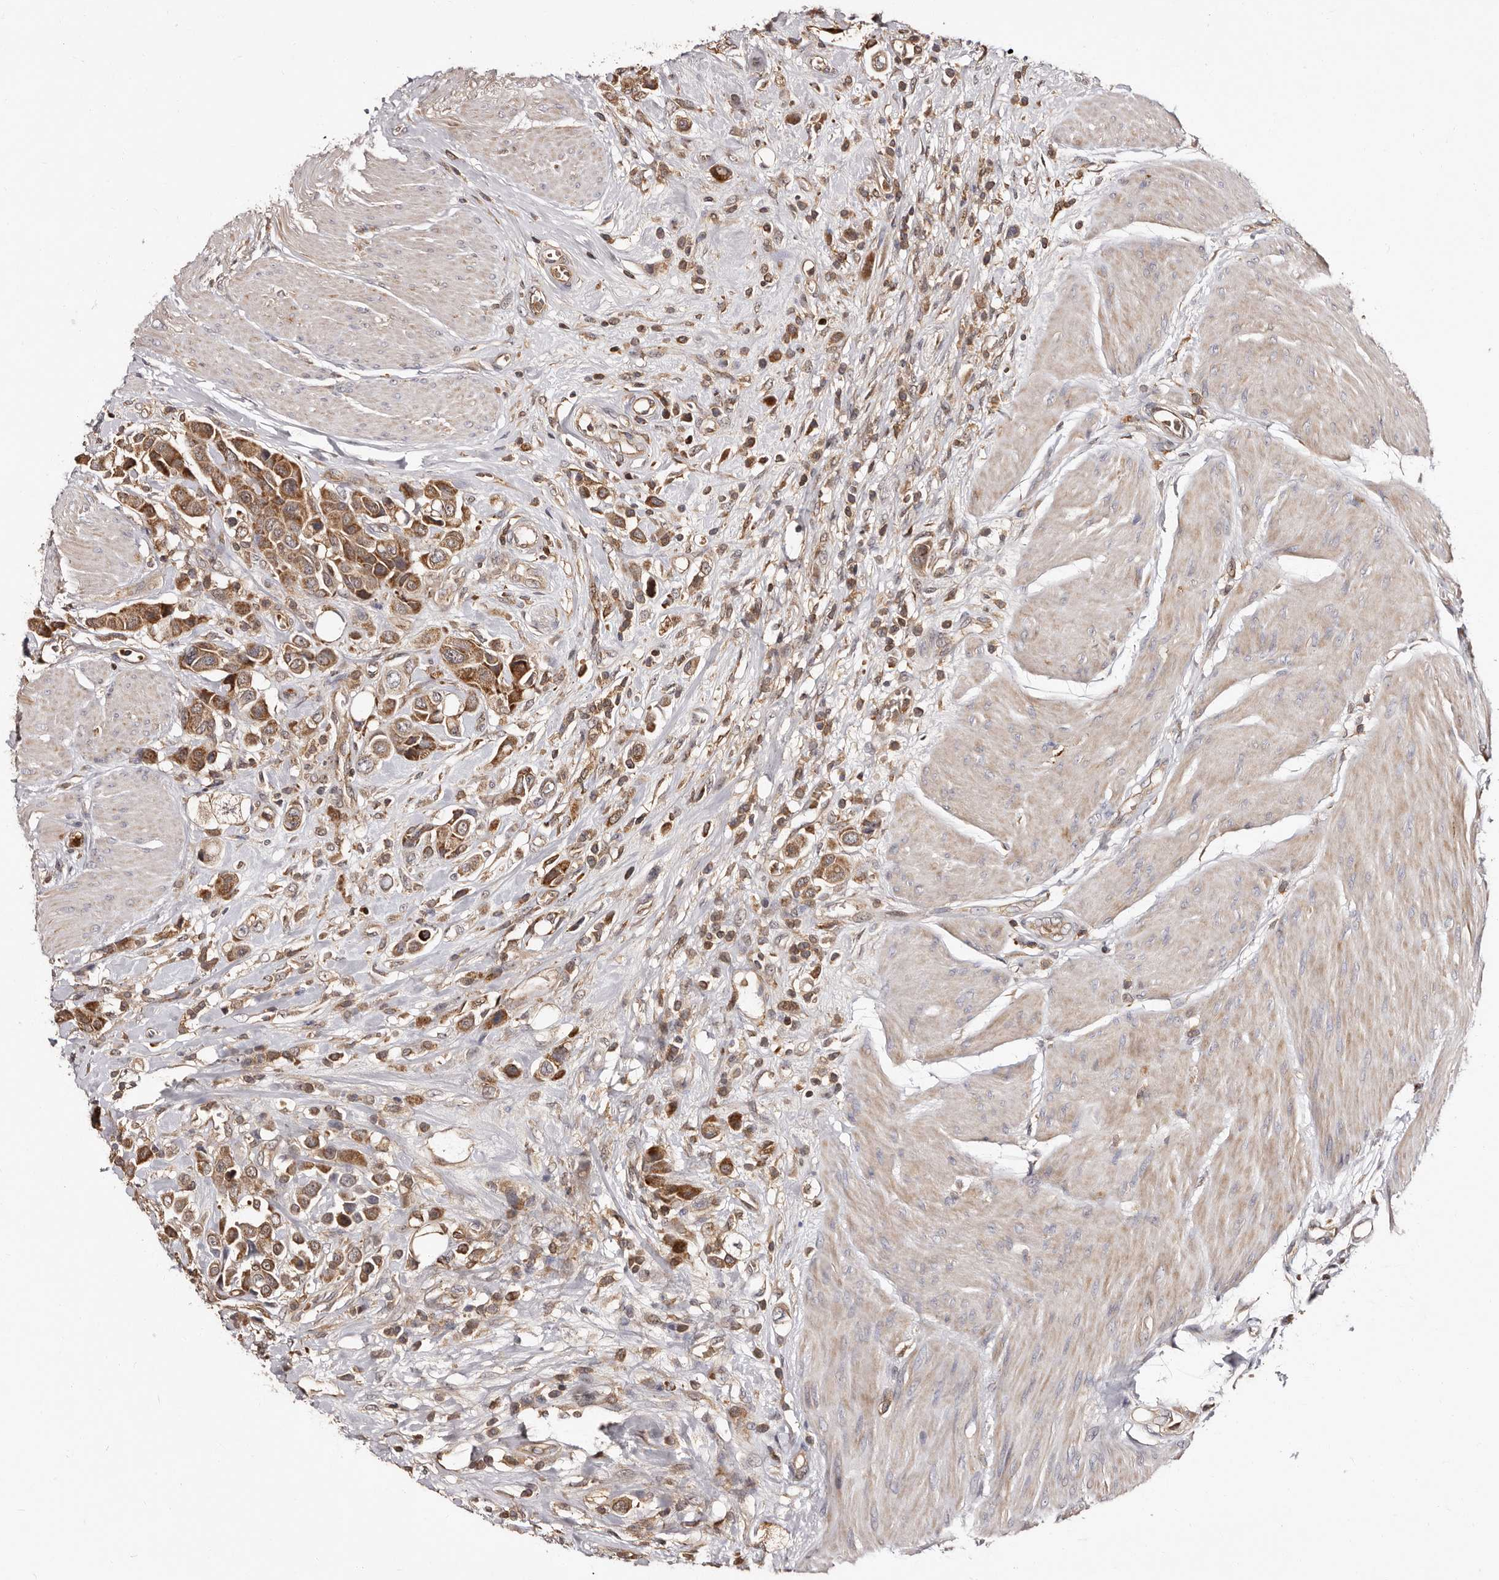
{"staining": {"intensity": "moderate", "quantity": ">75%", "location": "cytoplasmic/membranous"}, "tissue": "urothelial cancer", "cell_type": "Tumor cells", "image_type": "cancer", "snomed": [{"axis": "morphology", "description": "Urothelial carcinoma, High grade"}, {"axis": "topography", "description": "Urinary bladder"}], "caption": "Approximately >75% of tumor cells in urothelial cancer show moderate cytoplasmic/membranous protein expression as visualized by brown immunohistochemical staining.", "gene": "BAX", "patient": {"sex": "male", "age": 50}}